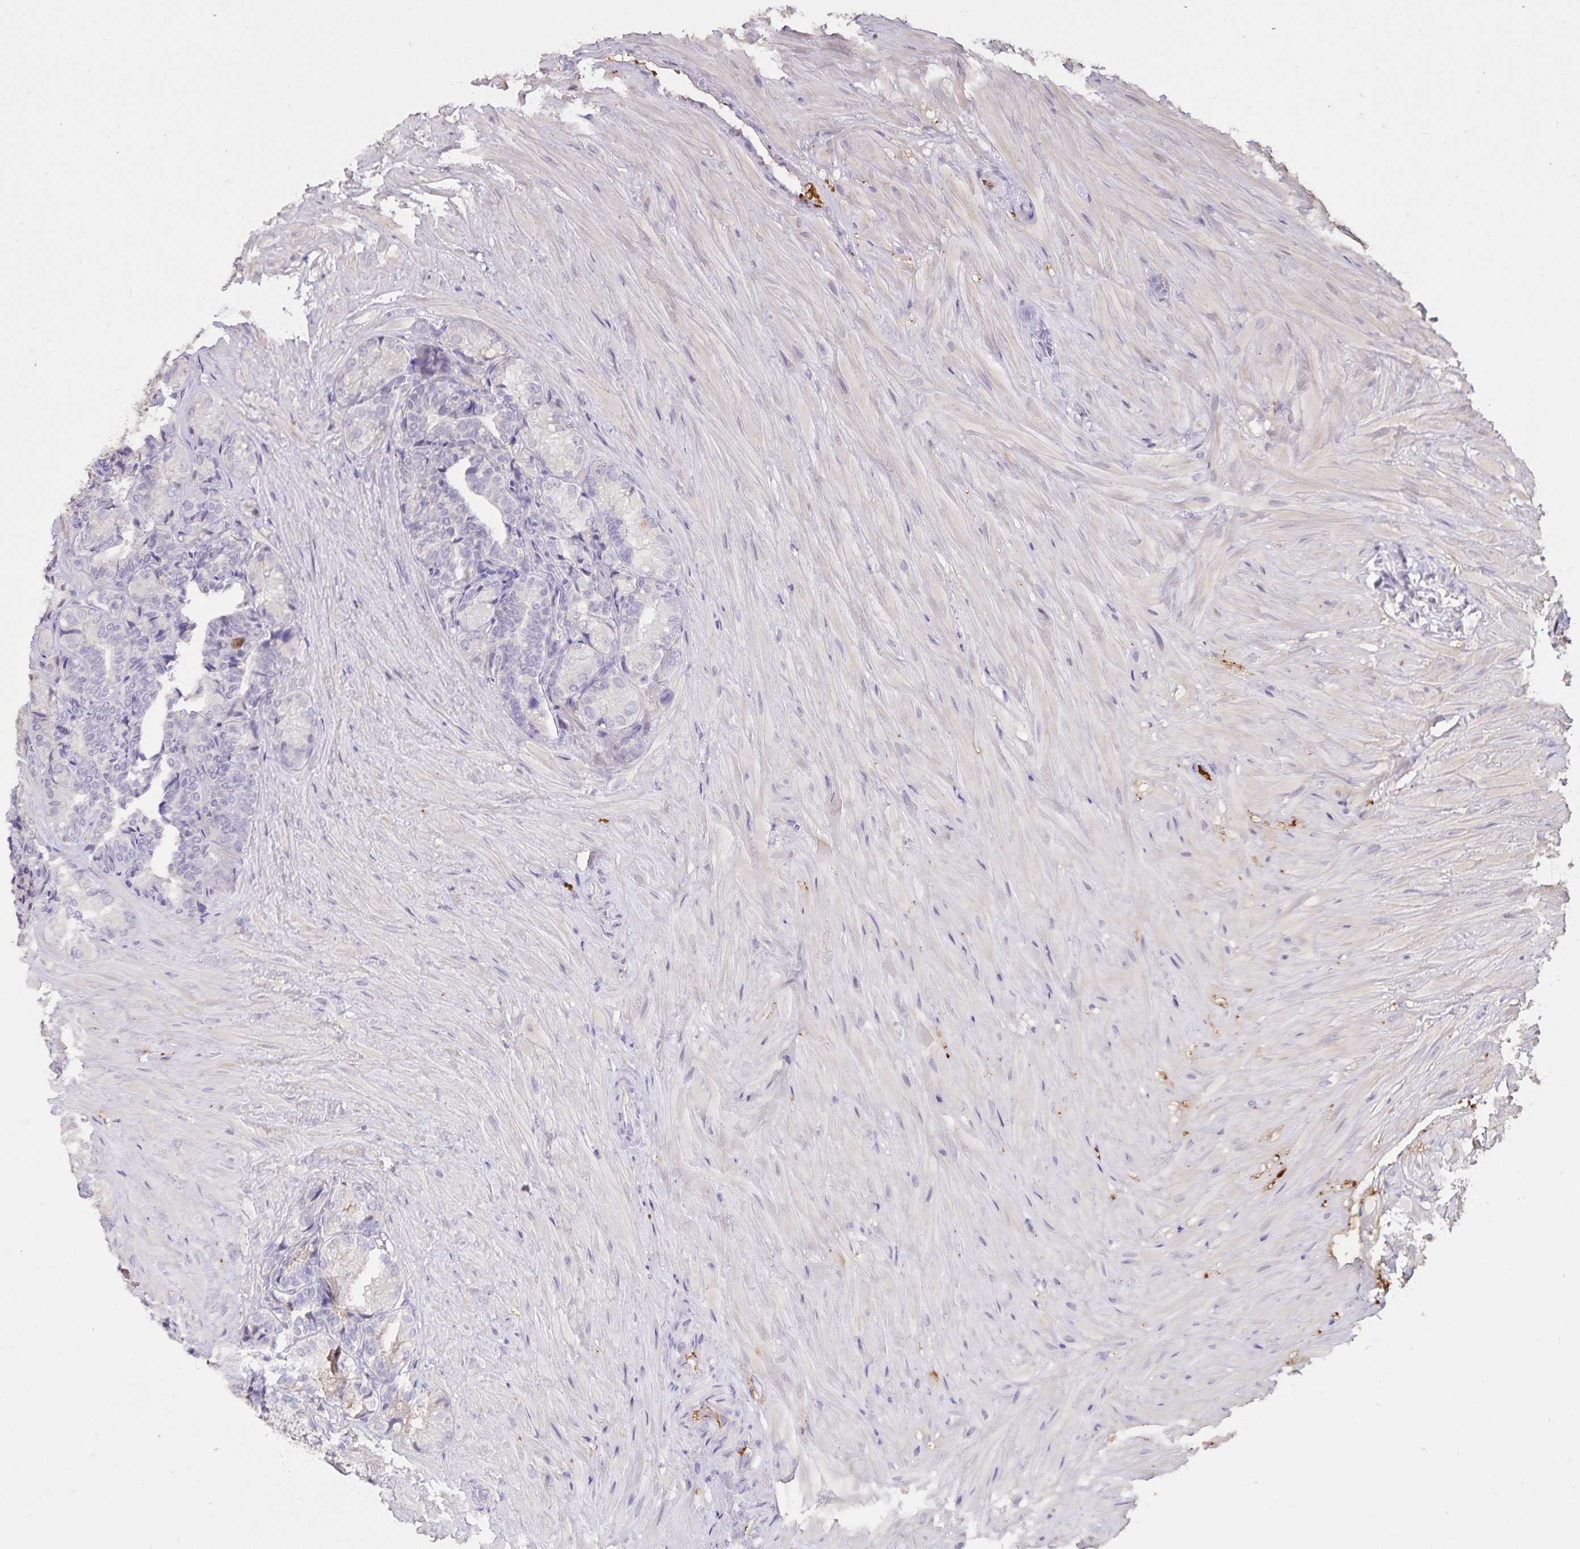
{"staining": {"intensity": "moderate", "quantity": "<25%", "location": "cytoplasmic/membranous"}, "tissue": "seminal vesicle", "cell_type": "Glandular cells", "image_type": "normal", "snomed": [{"axis": "morphology", "description": "Normal tissue, NOS"}, {"axis": "topography", "description": "Seminal veicle"}], "caption": "This is a photomicrograph of IHC staining of normal seminal vesicle, which shows moderate positivity in the cytoplasmic/membranous of glandular cells.", "gene": "FGG", "patient": {"sex": "male", "age": 68}}